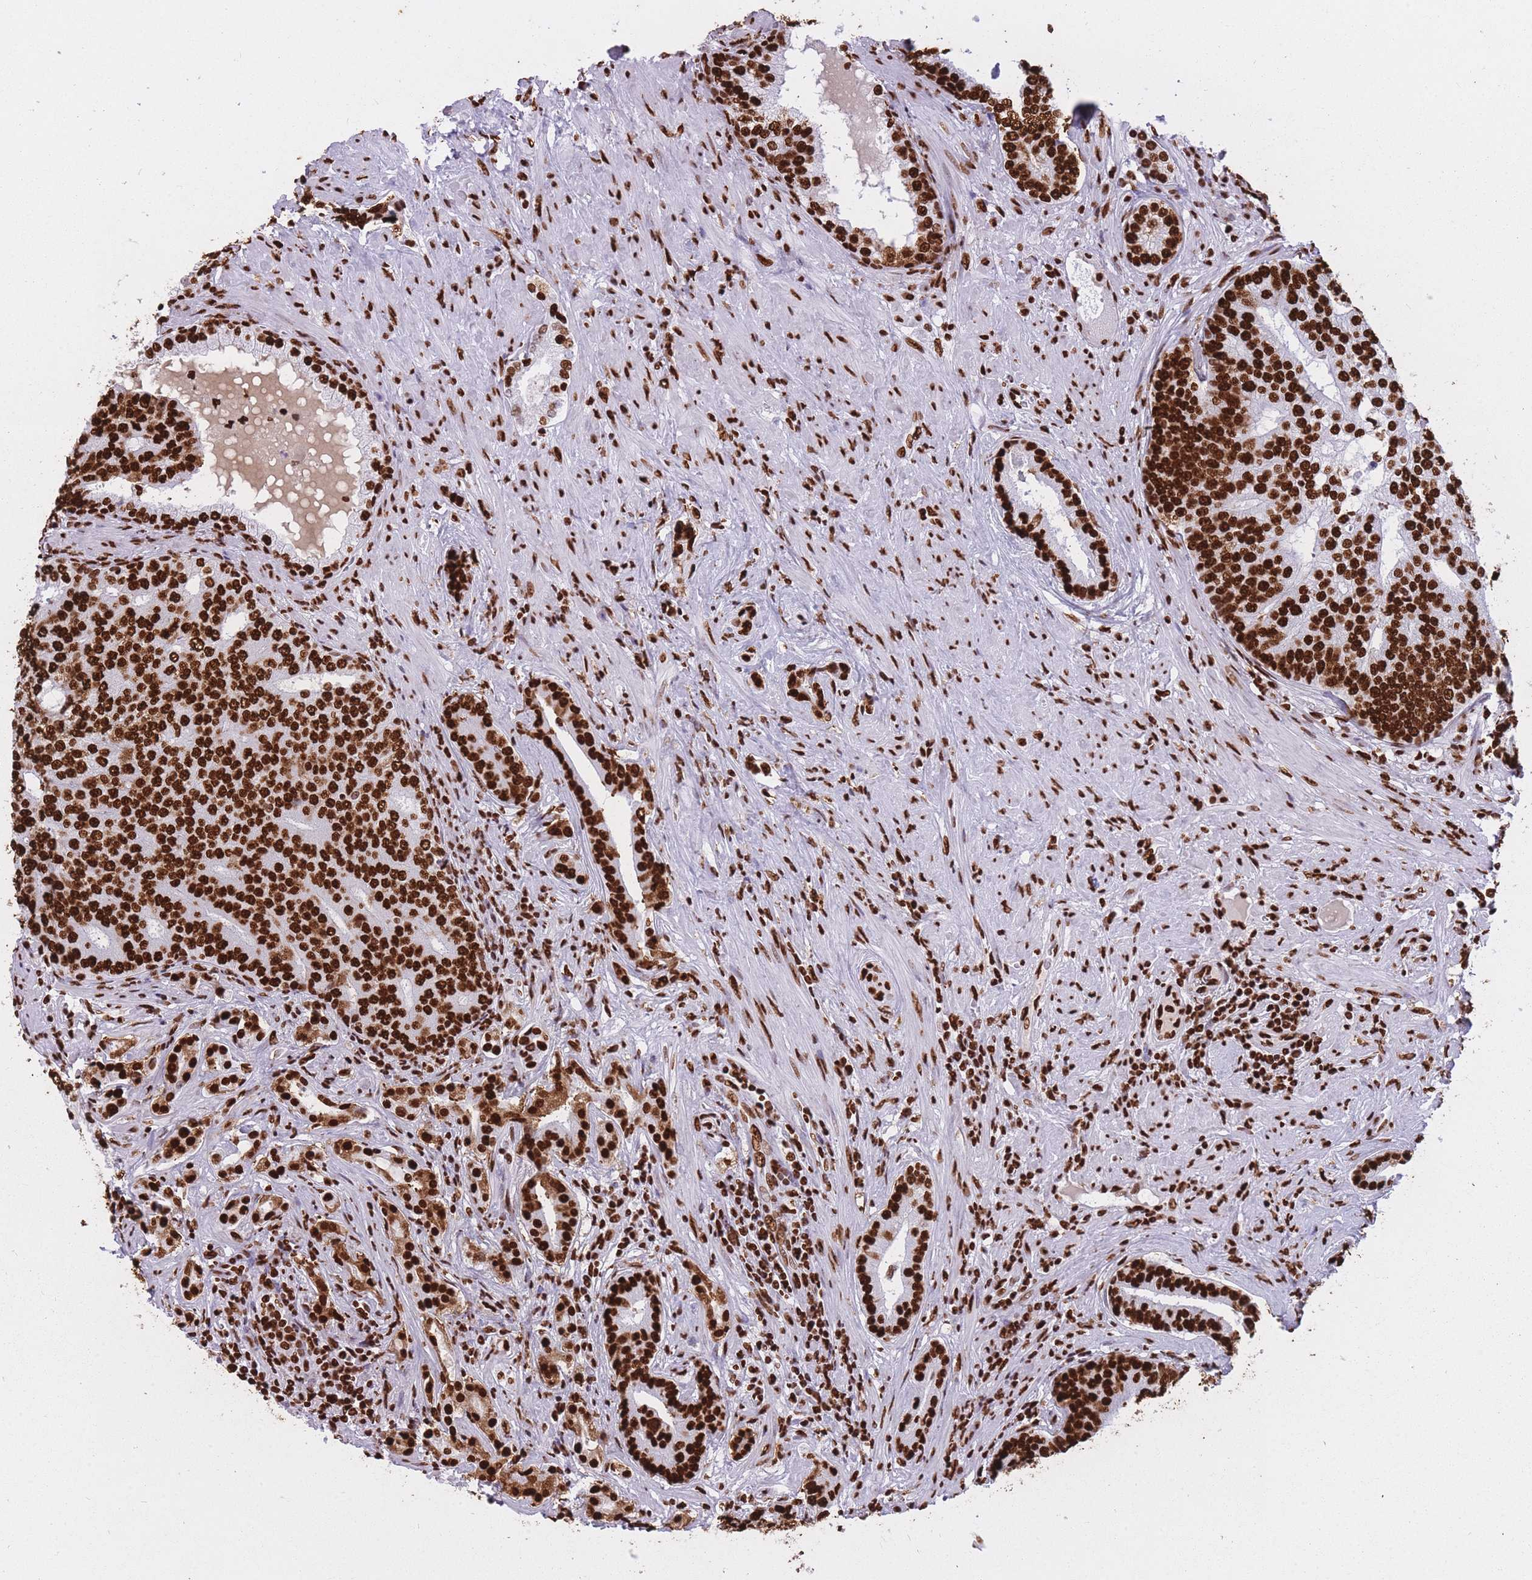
{"staining": {"intensity": "strong", "quantity": ">75%", "location": "nuclear"}, "tissue": "prostate cancer", "cell_type": "Tumor cells", "image_type": "cancer", "snomed": [{"axis": "morphology", "description": "Adenocarcinoma, High grade"}, {"axis": "topography", "description": "Prostate"}], "caption": "Immunohistochemical staining of human prostate adenocarcinoma (high-grade) displays high levels of strong nuclear expression in approximately >75% of tumor cells.", "gene": "HNRNPUL1", "patient": {"sex": "male", "age": 55}}